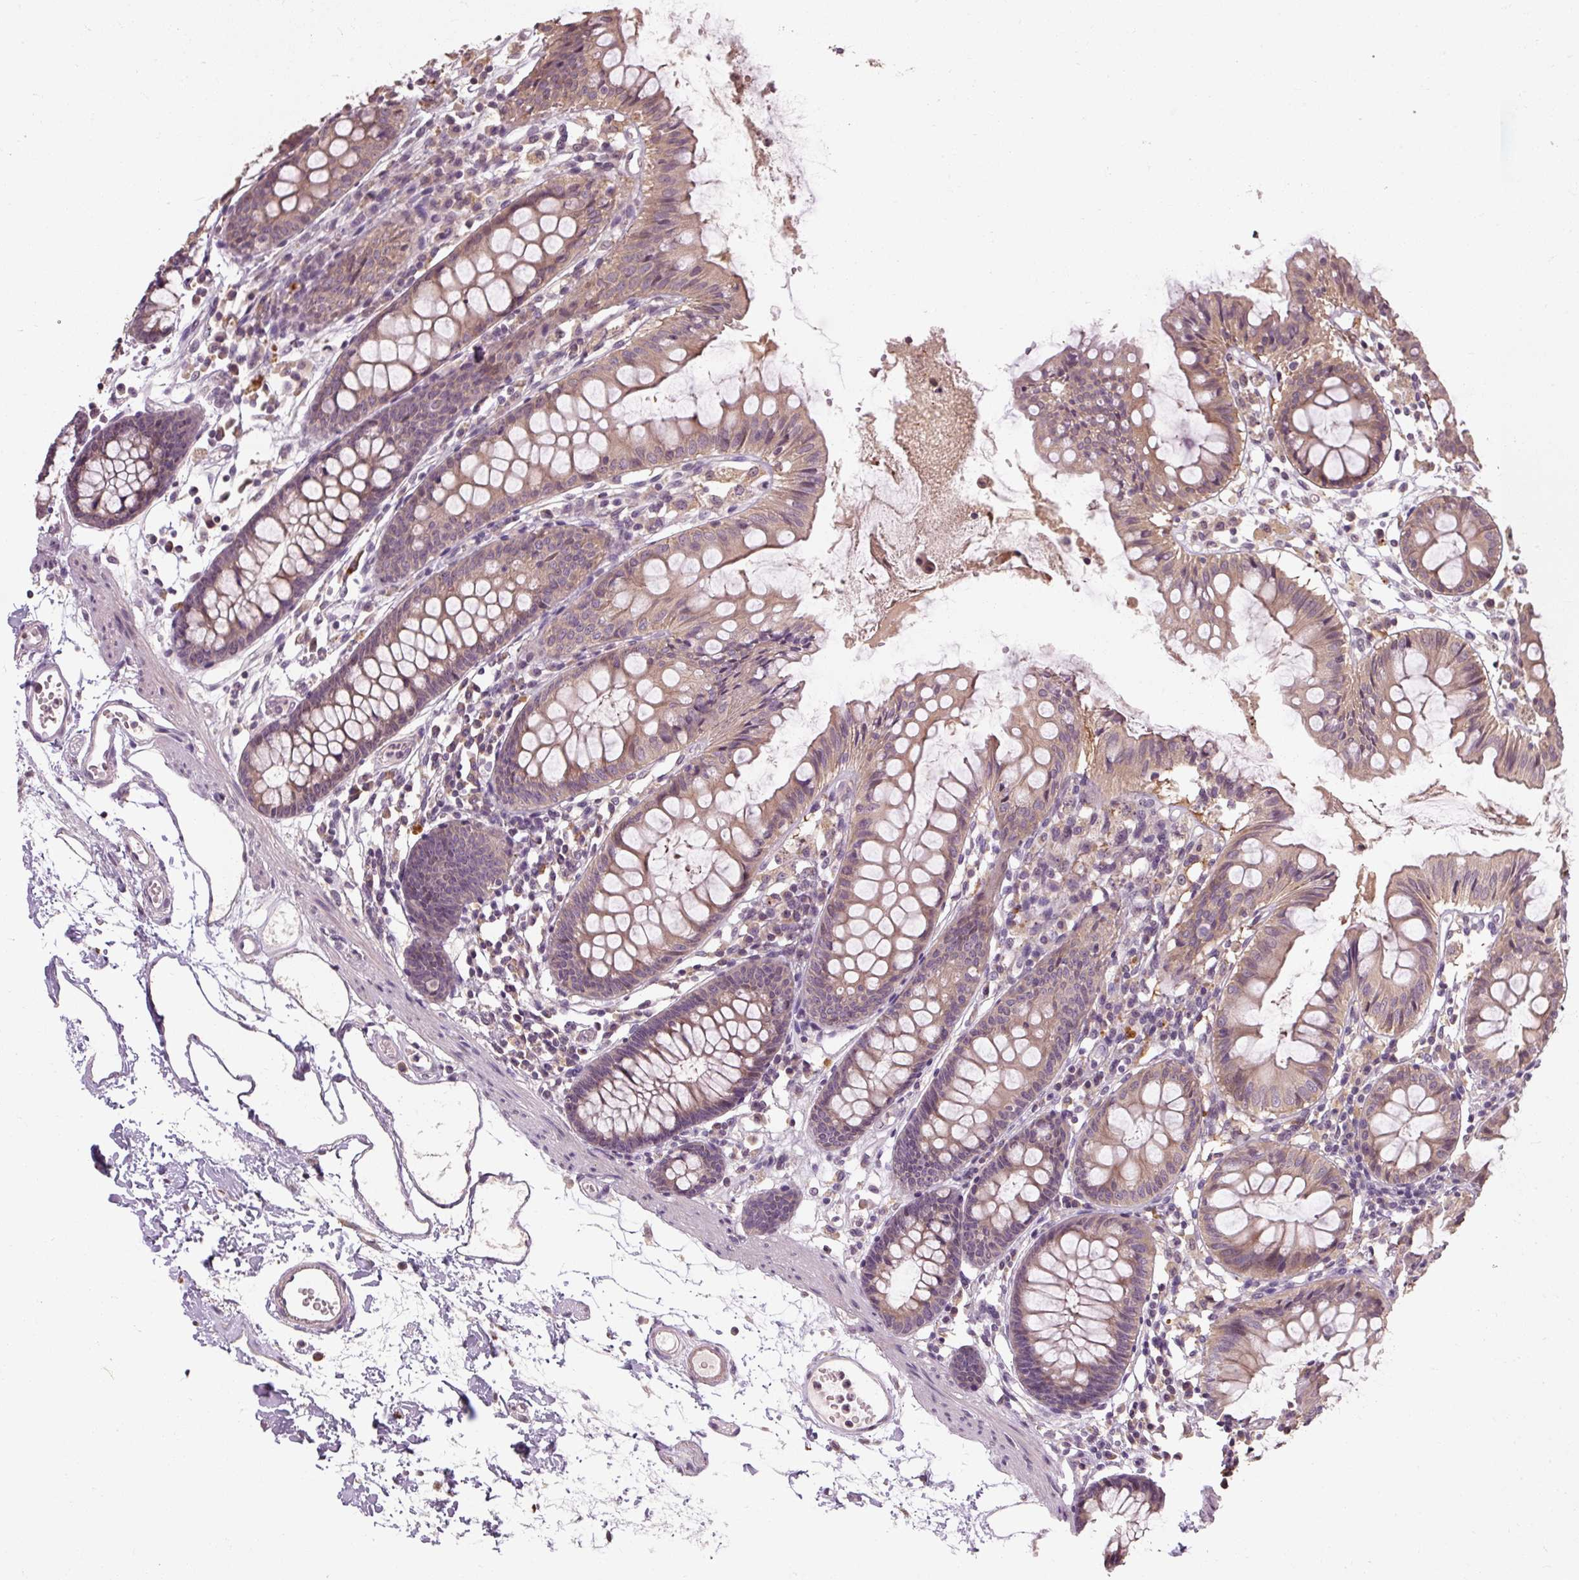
{"staining": {"intensity": "weak", "quantity": "25%-75%", "location": "cytoplasmic/membranous"}, "tissue": "colon", "cell_type": "Endothelial cells", "image_type": "normal", "snomed": [{"axis": "morphology", "description": "Normal tissue, NOS"}, {"axis": "topography", "description": "Colon"}], "caption": "Immunohistochemical staining of benign human colon reveals 25%-75% levels of weak cytoplasmic/membranous protein expression in approximately 25%-75% of endothelial cells.", "gene": "CFAP65", "patient": {"sex": "female", "age": 84}}